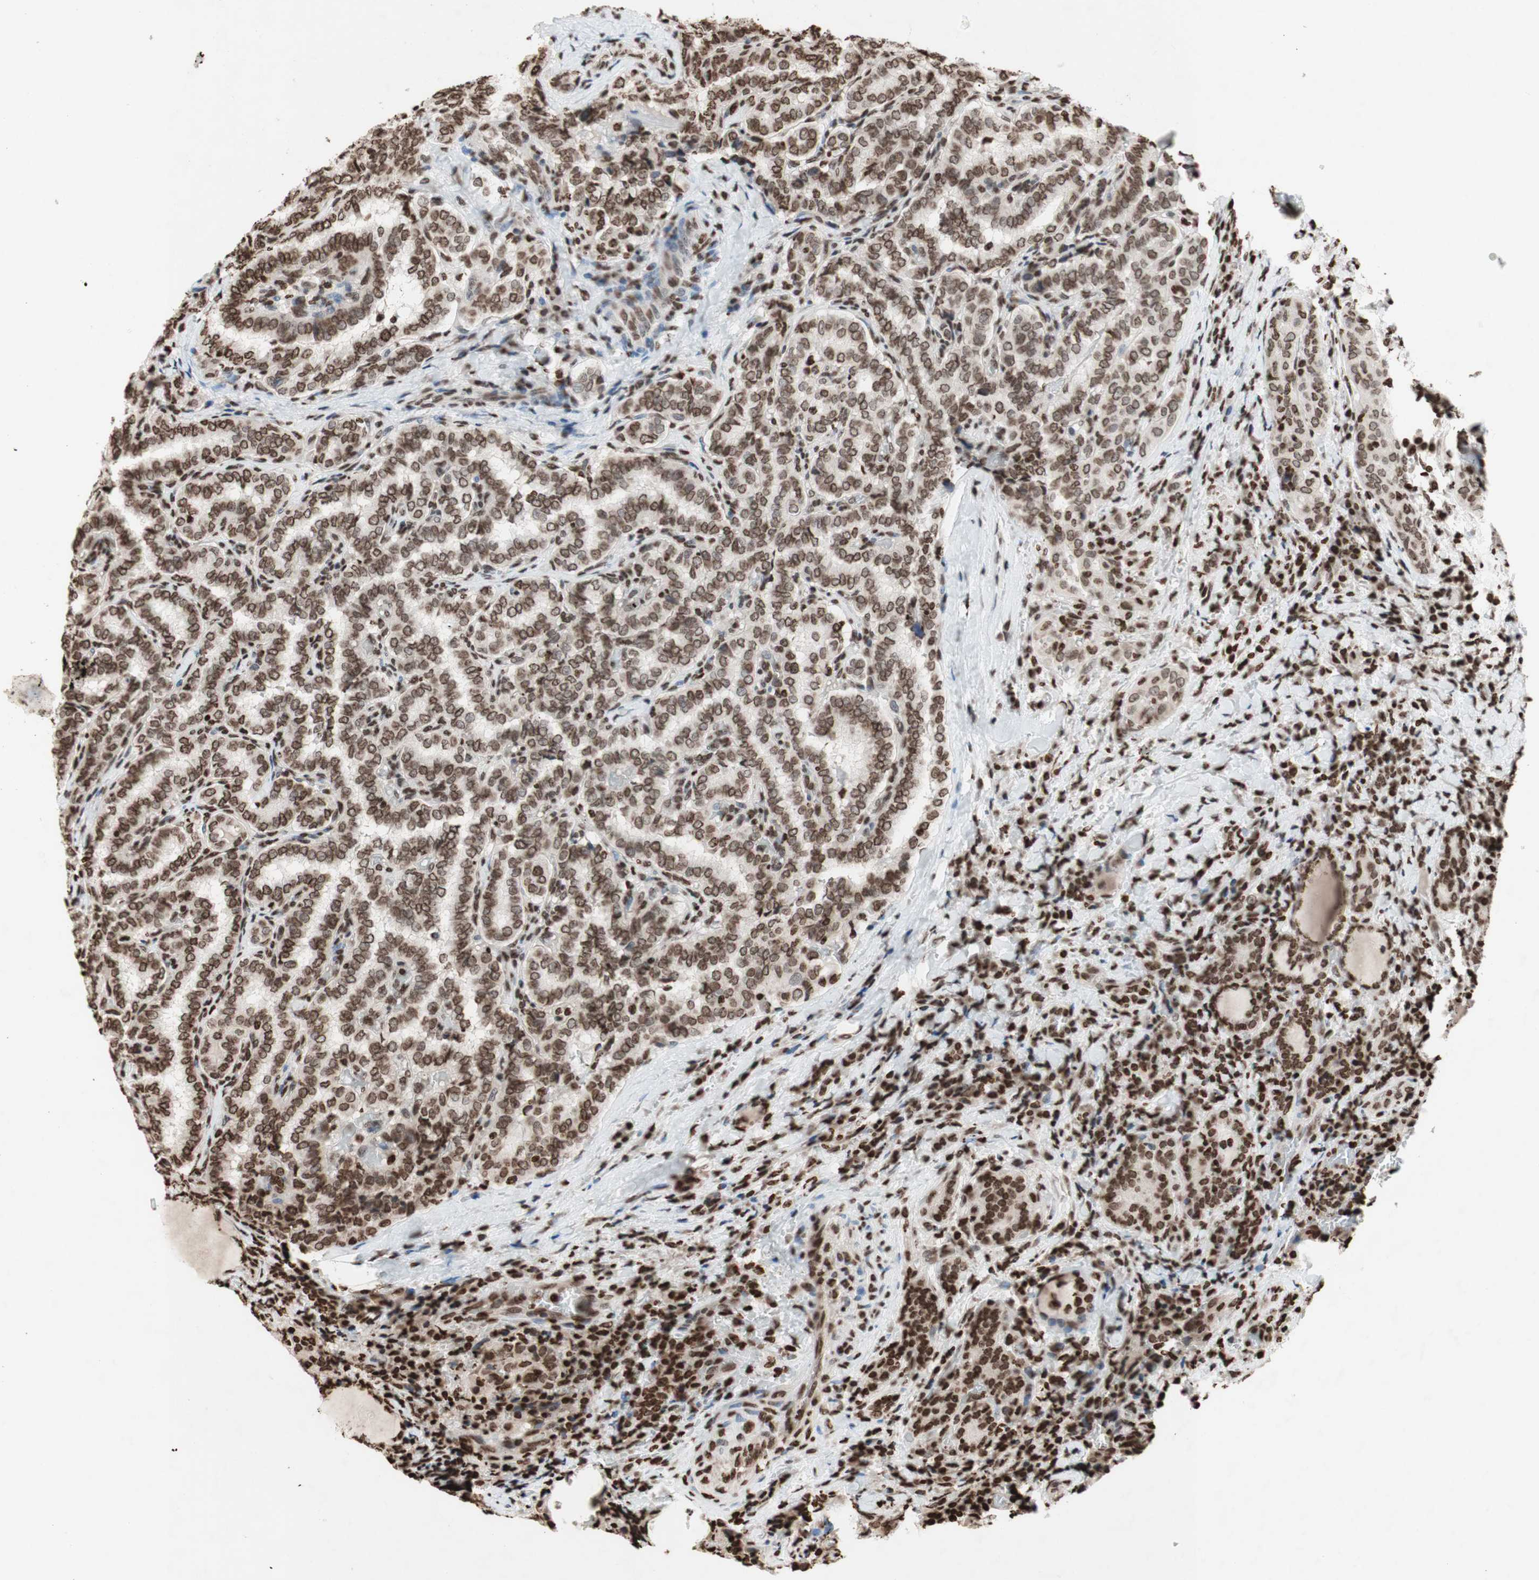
{"staining": {"intensity": "moderate", "quantity": ">75%", "location": "nuclear"}, "tissue": "thyroid cancer", "cell_type": "Tumor cells", "image_type": "cancer", "snomed": [{"axis": "morphology", "description": "Normal tissue, NOS"}, {"axis": "morphology", "description": "Papillary adenocarcinoma, NOS"}, {"axis": "topography", "description": "Thyroid gland"}], "caption": "Protein positivity by immunohistochemistry (IHC) exhibits moderate nuclear expression in about >75% of tumor cells in papillary adenocarcinoma (thyroid).", "gene": "NCOA3", "patient": {"sex": "female", "age": 30}}